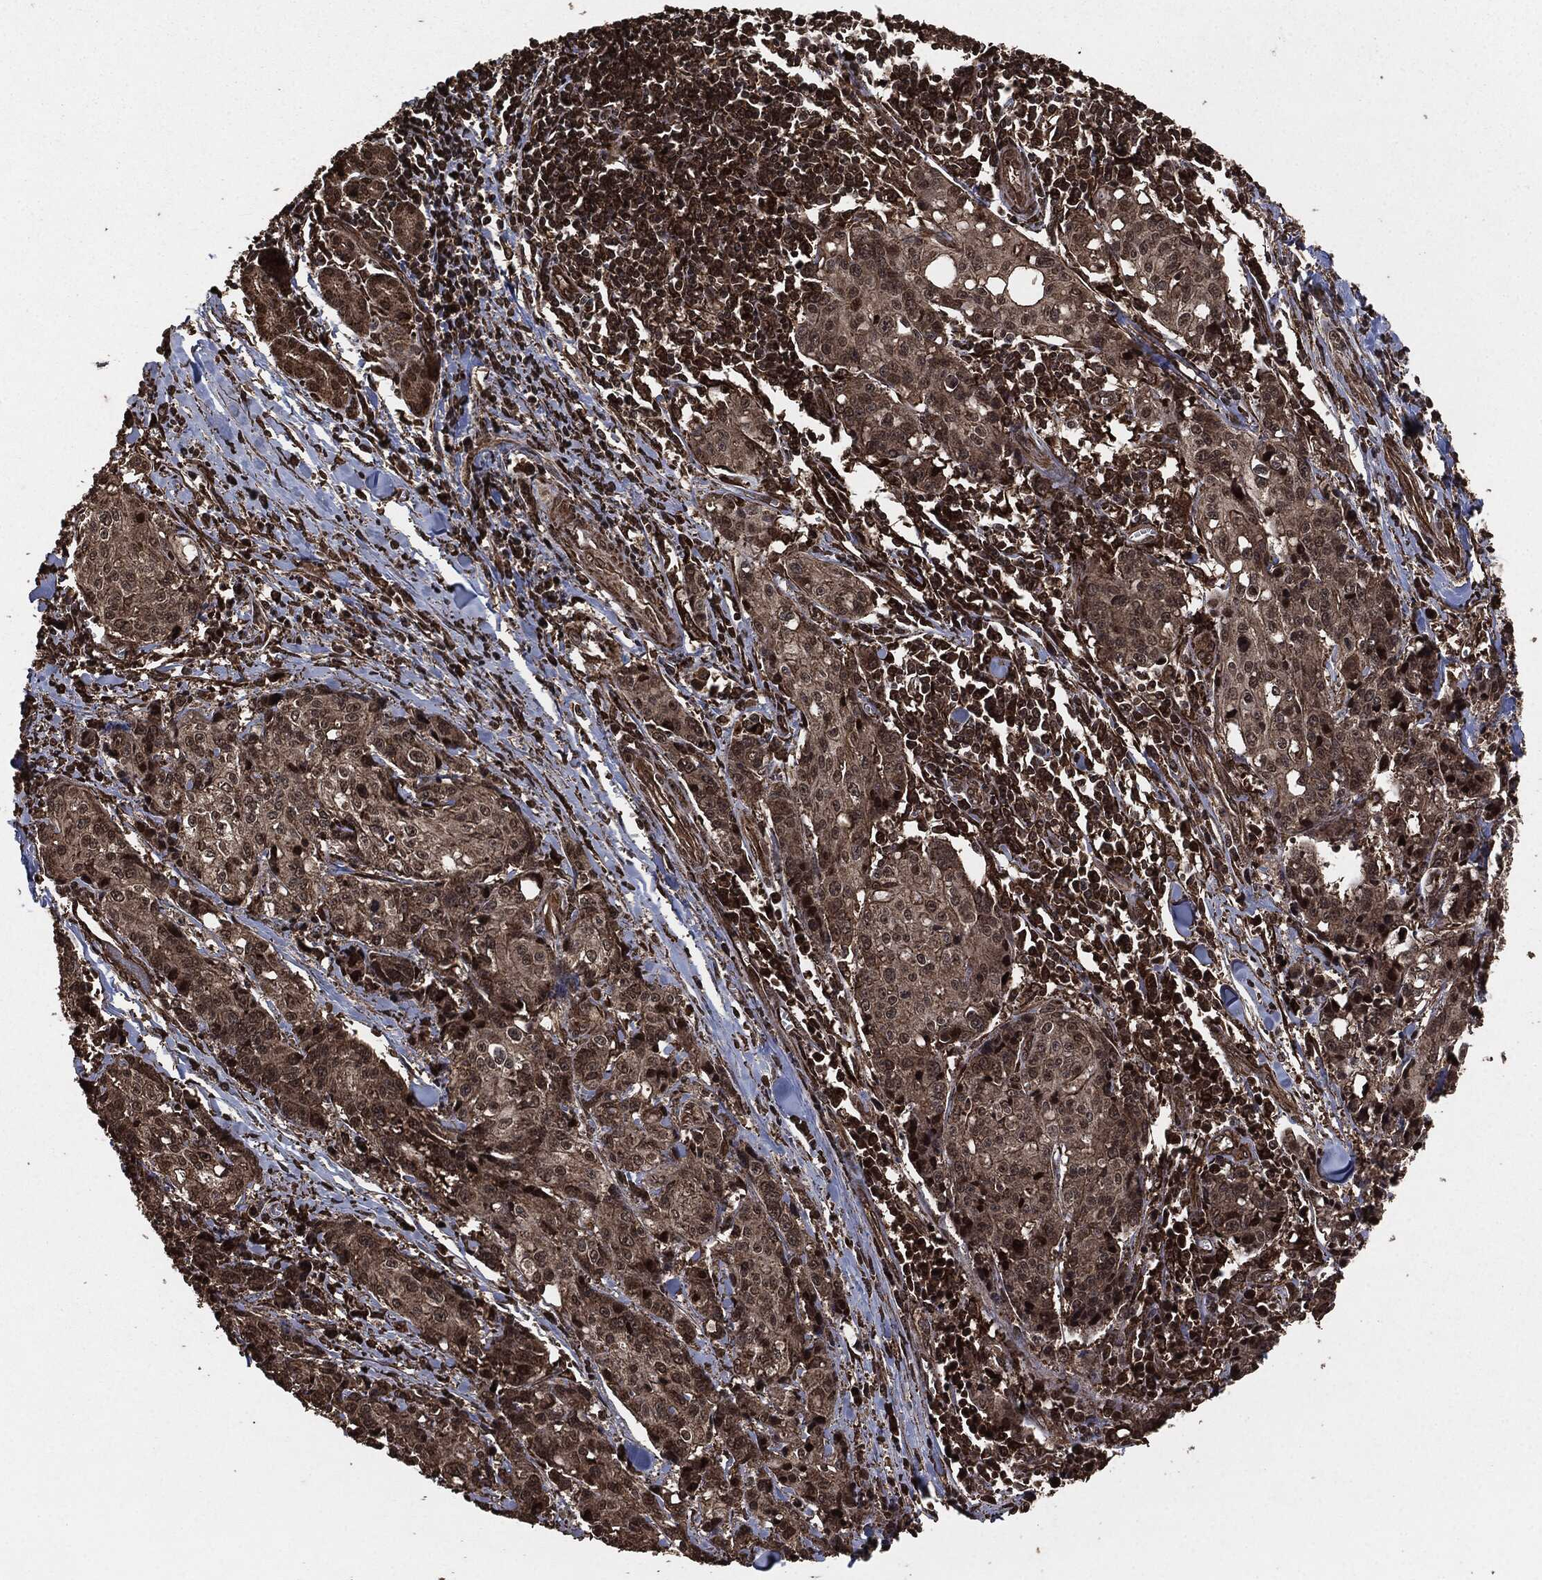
{"staining": {"intensity": "strong", "quantity": "<25%", "location": "cytoplasmic/membranous,nuclear"}, "tissue": "pancreatic cancer", "cell_type": "Tumor cells", "image_type": "cancer", "snomed": [{"axis": "morphology", "description": "Adenocarcinoma, NOS"}, {"axis": "topography", "description": "Pancreas"}], "caption": "A high-resolution photomicrograph shows IHC staining of pancreatic cancer (adenocarcinoma), which exhibits strong cytoplasmic/membranous and nuclear expression in about <25% of tumor cells.", "gene": "EGFR", "patient": {"sex": "male", "age": 64}}